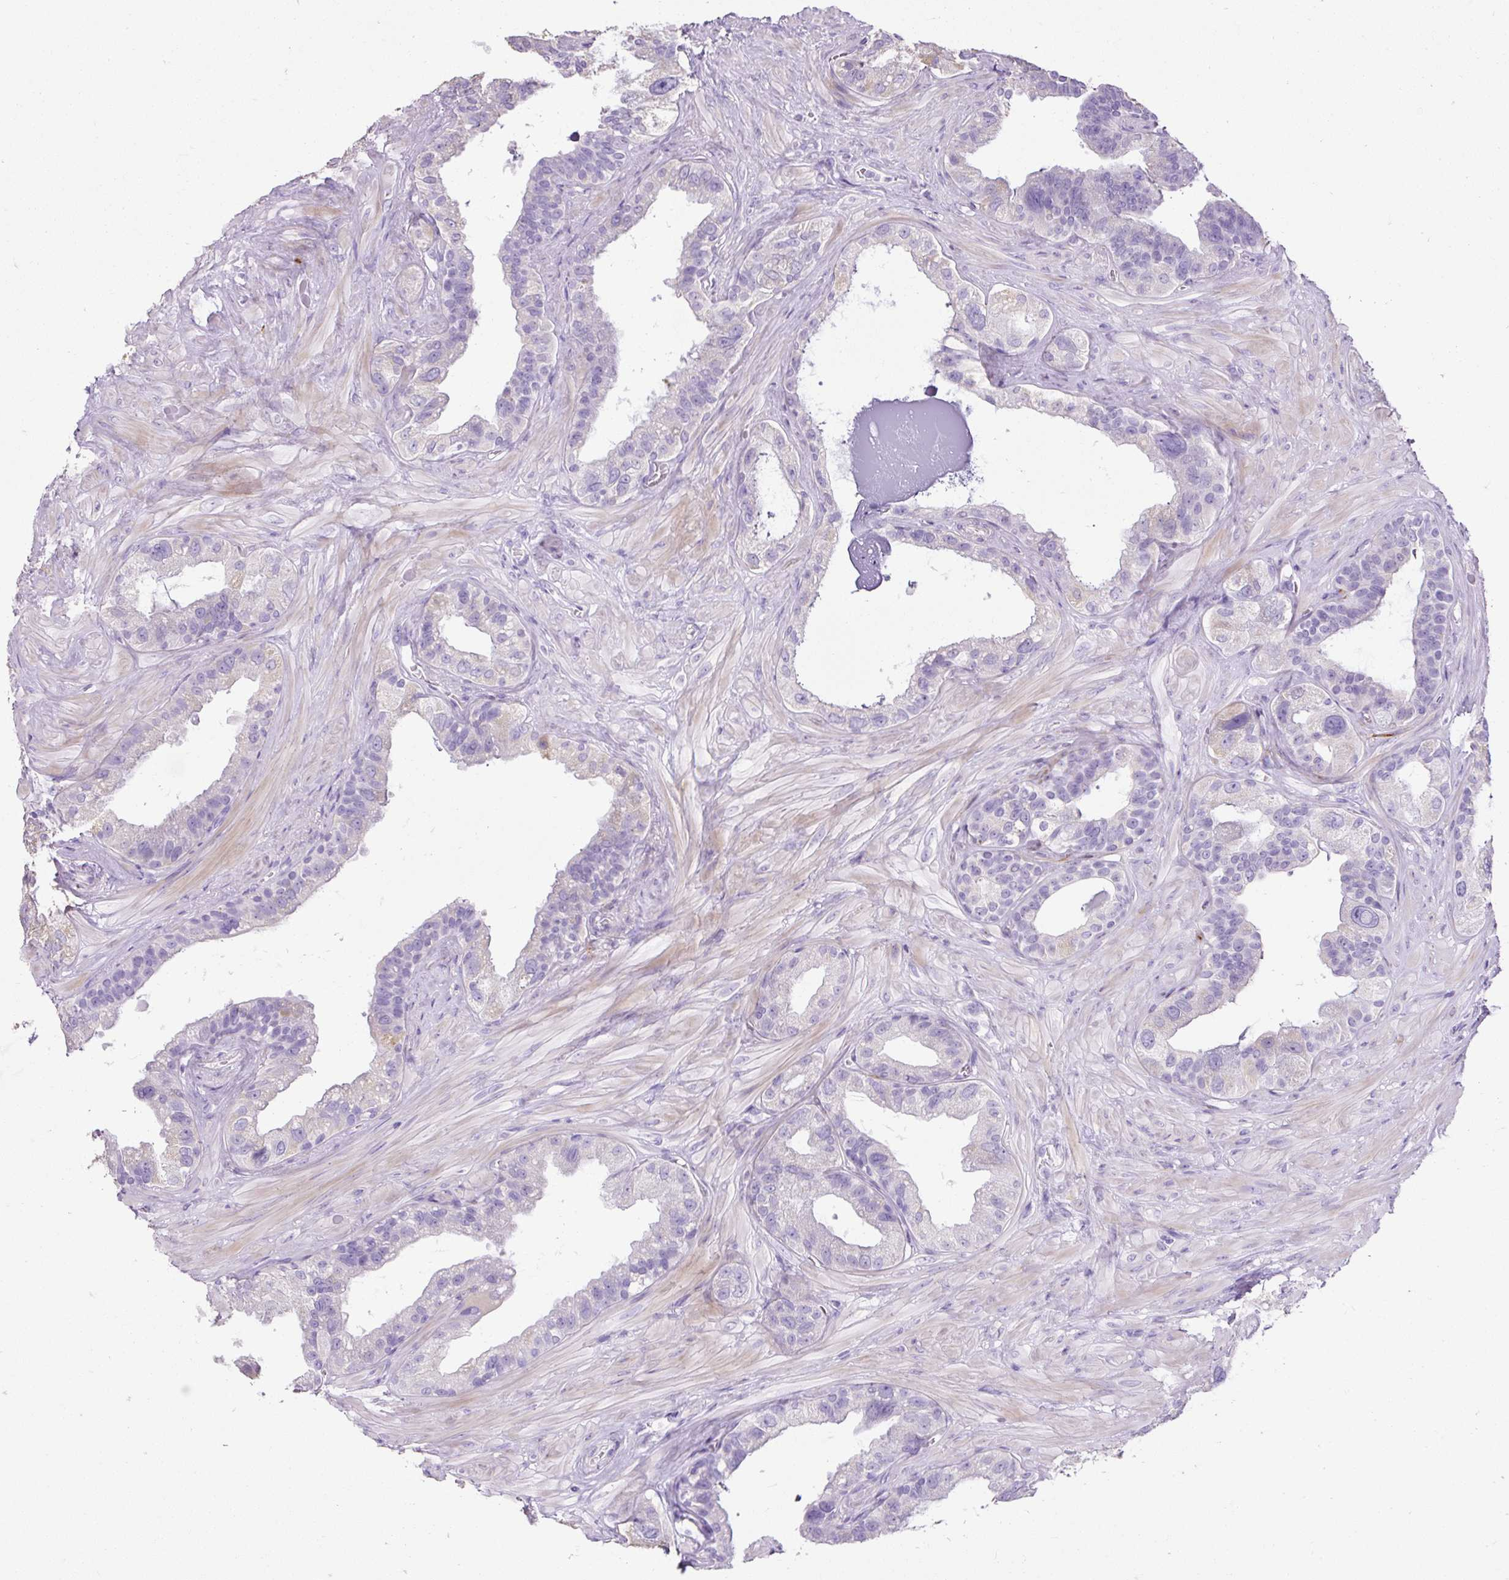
{"staining": {"intensity": "negative", "quantity": "none", "location": "none"}, "tissue": "seminal vesicle", "cell_type": "Glandular cells", "image_type": "normal", "snomed": [{"axis": "morphology", "description": "Normal tissue, NOS"}, {"axis": "topography", "description": "Seminal veicle"}, {"axis": "topography", "description": "Peripheral nerve tissue"}], "caption": "This is an immunohistochemistry image of benign seminal vesicle. There is no staining in glandular cells.", "gene": "C2CD4C", "patient": {"sex": "male", "age": 76}}